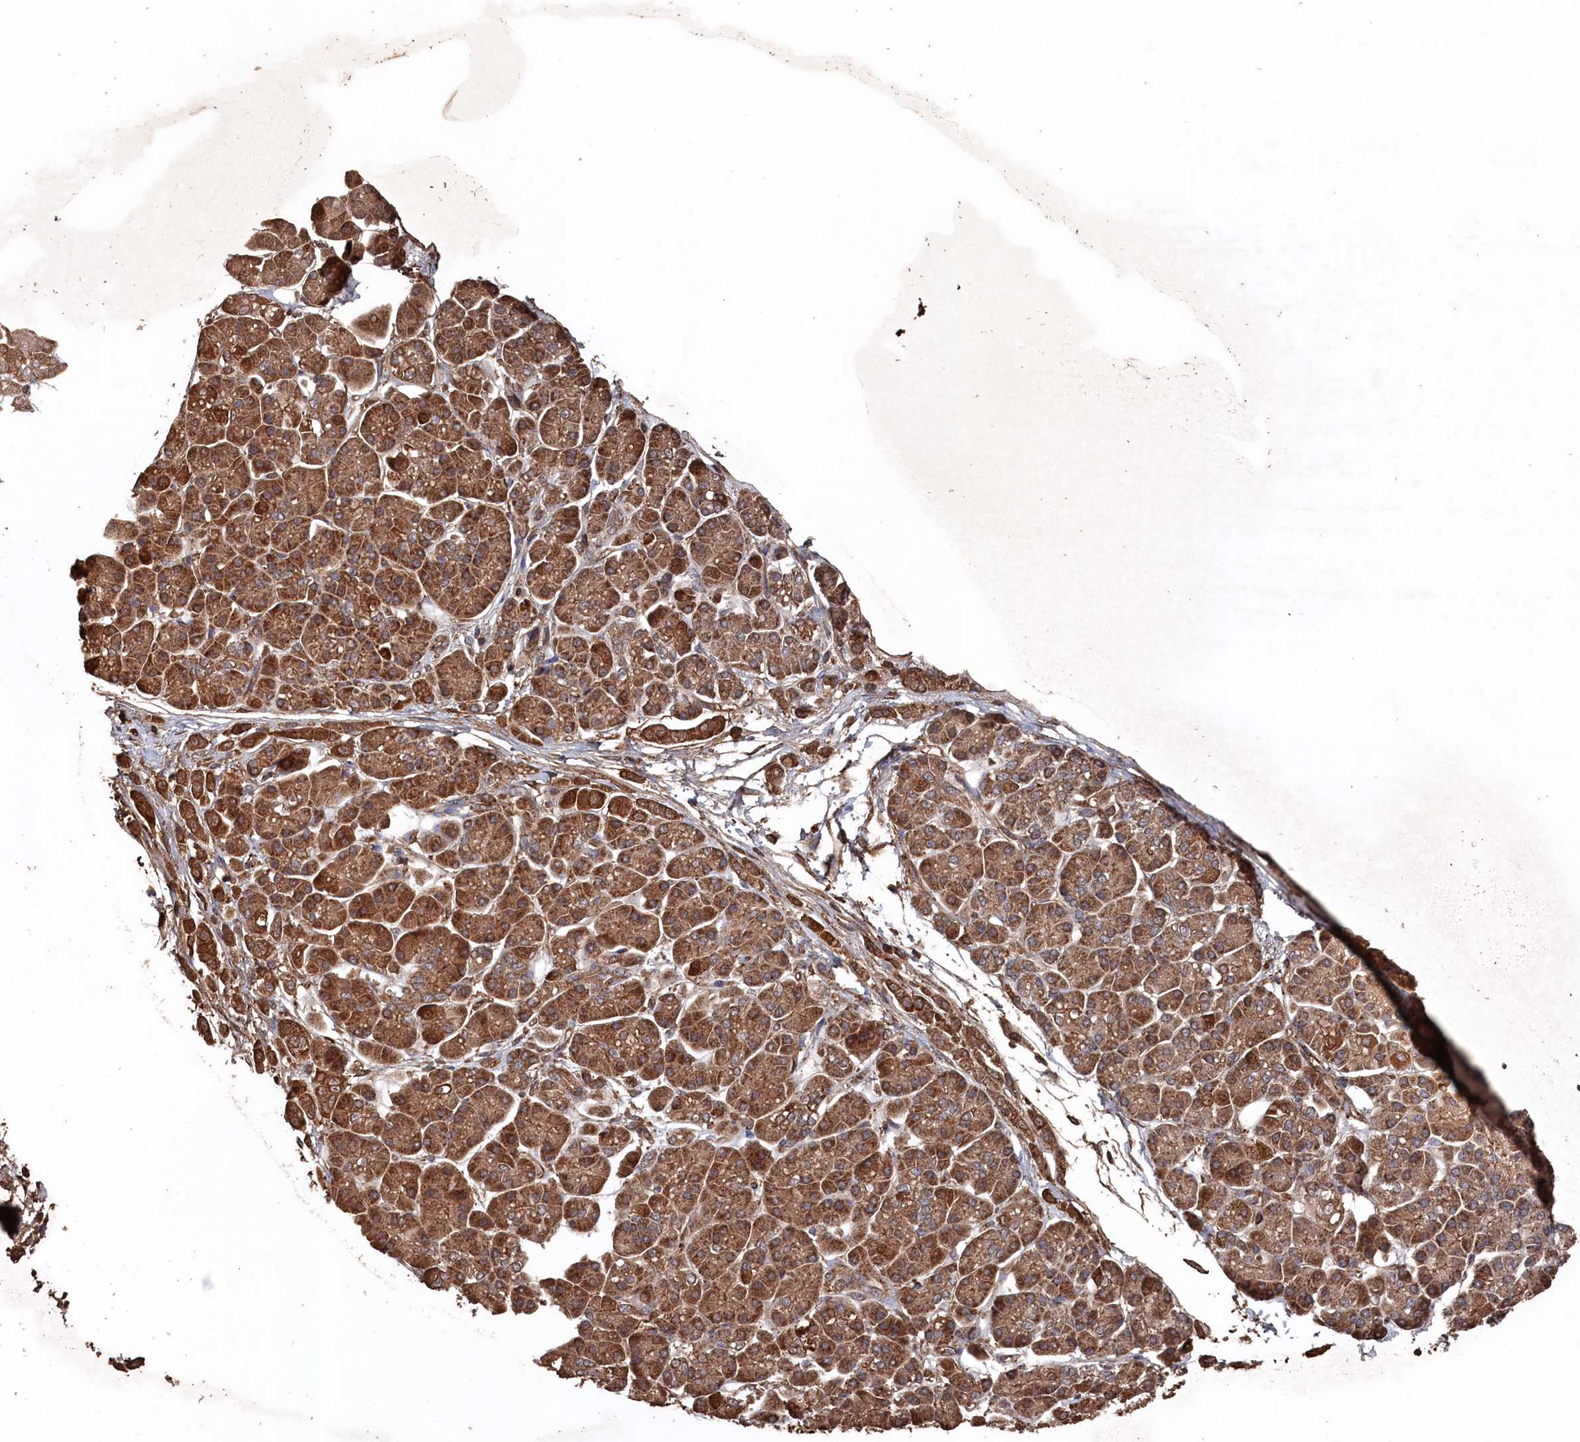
{"staining": {"intensity": "strong", "quantity": ">75%", "location": "cytoplasmic/membranous"}, "tissue": "pancreatic cancer", "cell_type": "Tumor cells", "image_type": "cancer", "snomed": [{"axis": "morphology", "description": "Normal tissue, NOS"}, {"axis": "morphology", "description": "Adenocarcinoma, NOS"}, {"axis": "topography", "description": "Pancreas"}], "caption": "Human adenocarcinoma (pancreatic) stained for a protein (brown) reveals strong cytoplasmic/membranous positive positivity in approximately >75% of tumor cells.", "gene": "SNX33", "patient": {"sex": "female", "age": 64}}